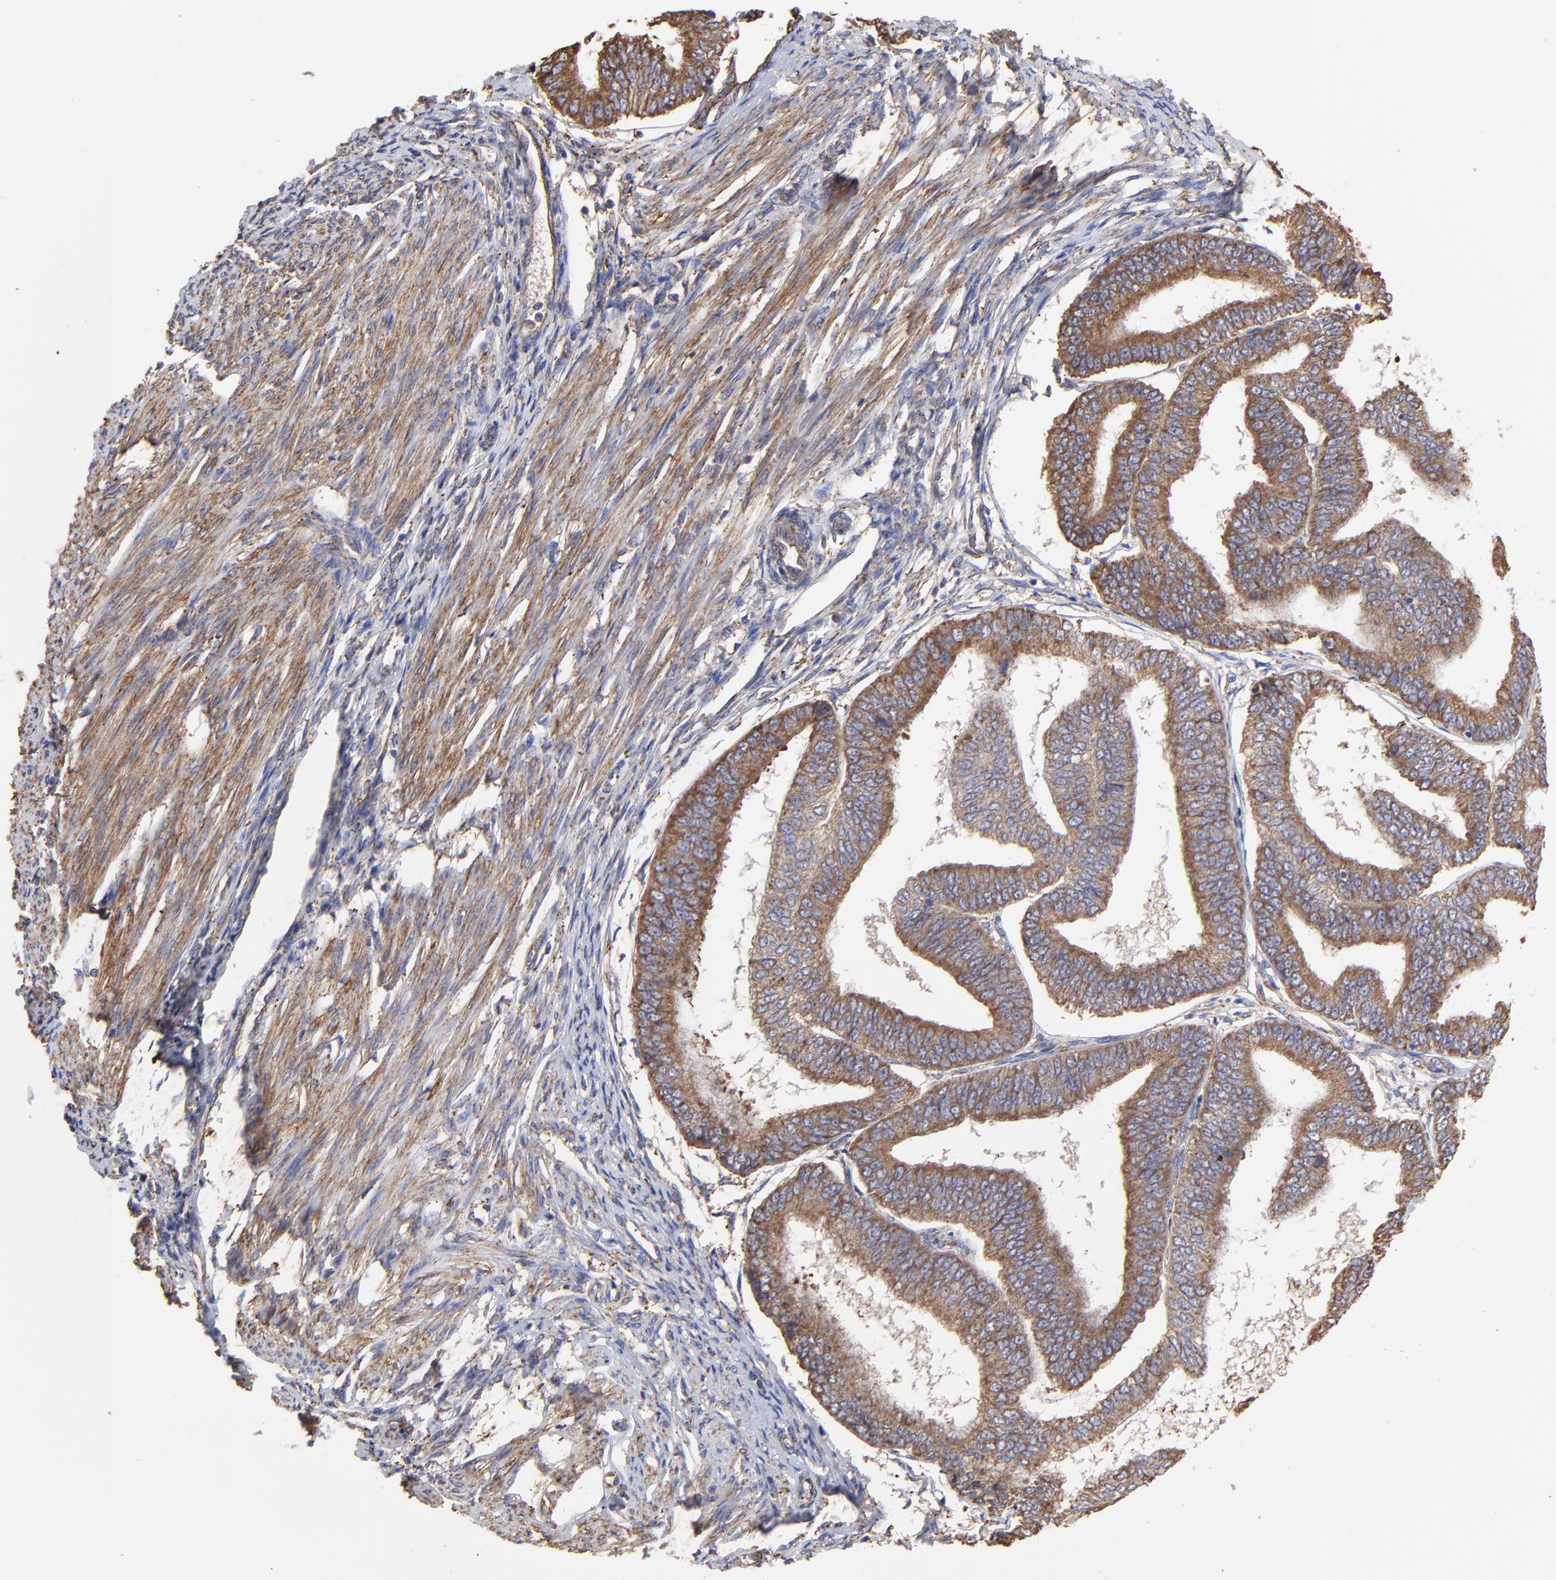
{"staining": {"intensity": "moderate", "quantity": ">75%", "location": "cytoplasmic/membranous"}, "tissue": "endometrial cancer", "cell_type": "Tumor cells", "image_type": "cancer", "snomed": [{"axis": "morphology", "description": "Adenocarcinoma, NOS"}, {"axis": "topography", "description": "Endometrium"}], "caption": "Brown immunohistochemical staining in human endometrial cancer displays moderate cytoplasmic/membranous expression in approximately >75% of tumor cells.", "gene": "PFKM", "patient": {"sex": "female", "age": 63}}